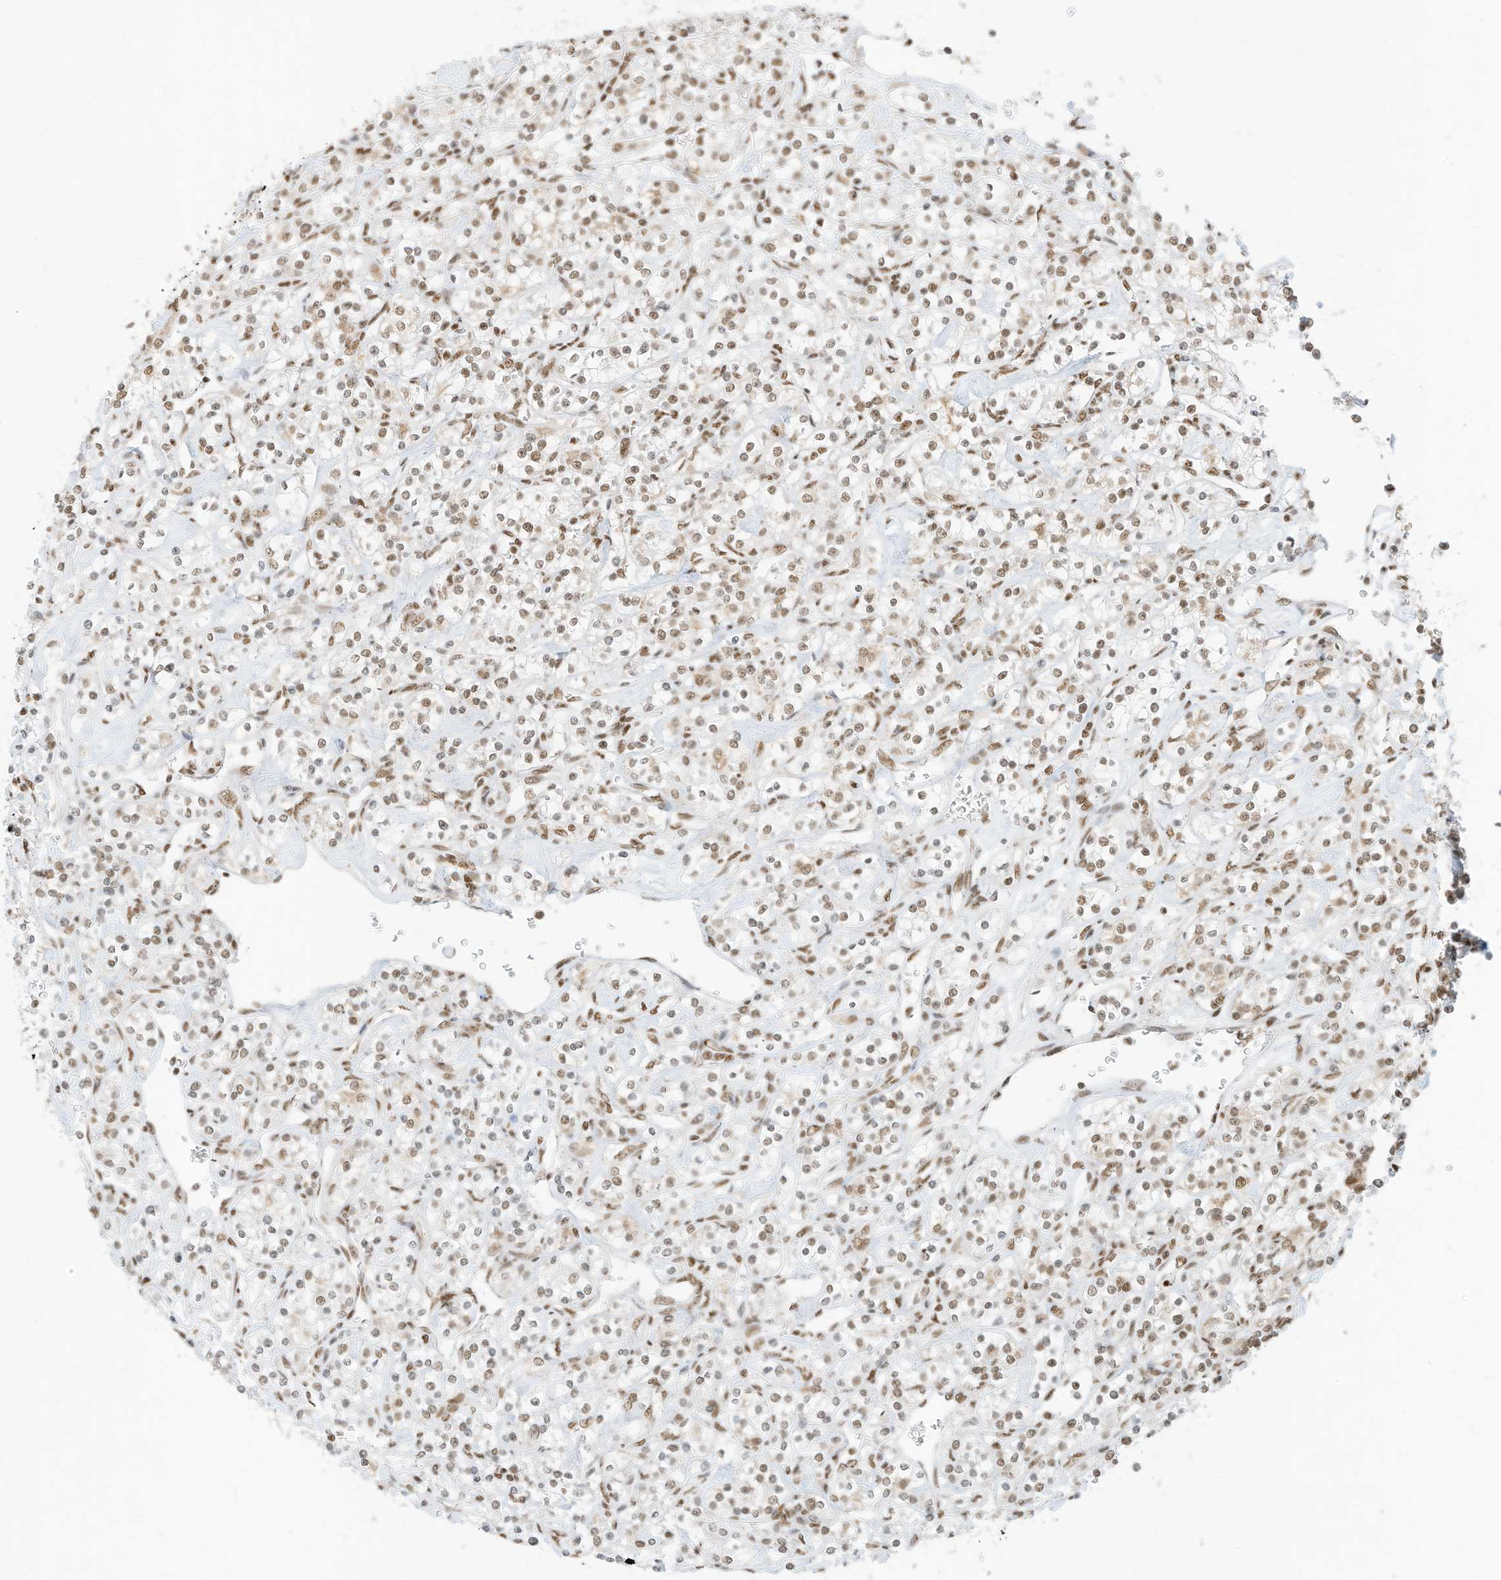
{"staining": {"intensity": "moderate", "quantity": ">75%", "location": "nuclear"}, "tissue": "renal cancer", "cell_type": "Tumor cells", "image_type": "cancer", "snomed": [{"axis": "morphology", "description": "Adenocarcinoma, NOS"}, {"axis": "topography", "description": "Kidney"}], "caption": "Renal adenocarcinoma stained for a protein (brown) shows moderate nuclear positive positivity in about >75% of tumor cells.", "gene": "SMARCA2", "patient": {"sex": "male", "age": 77}}